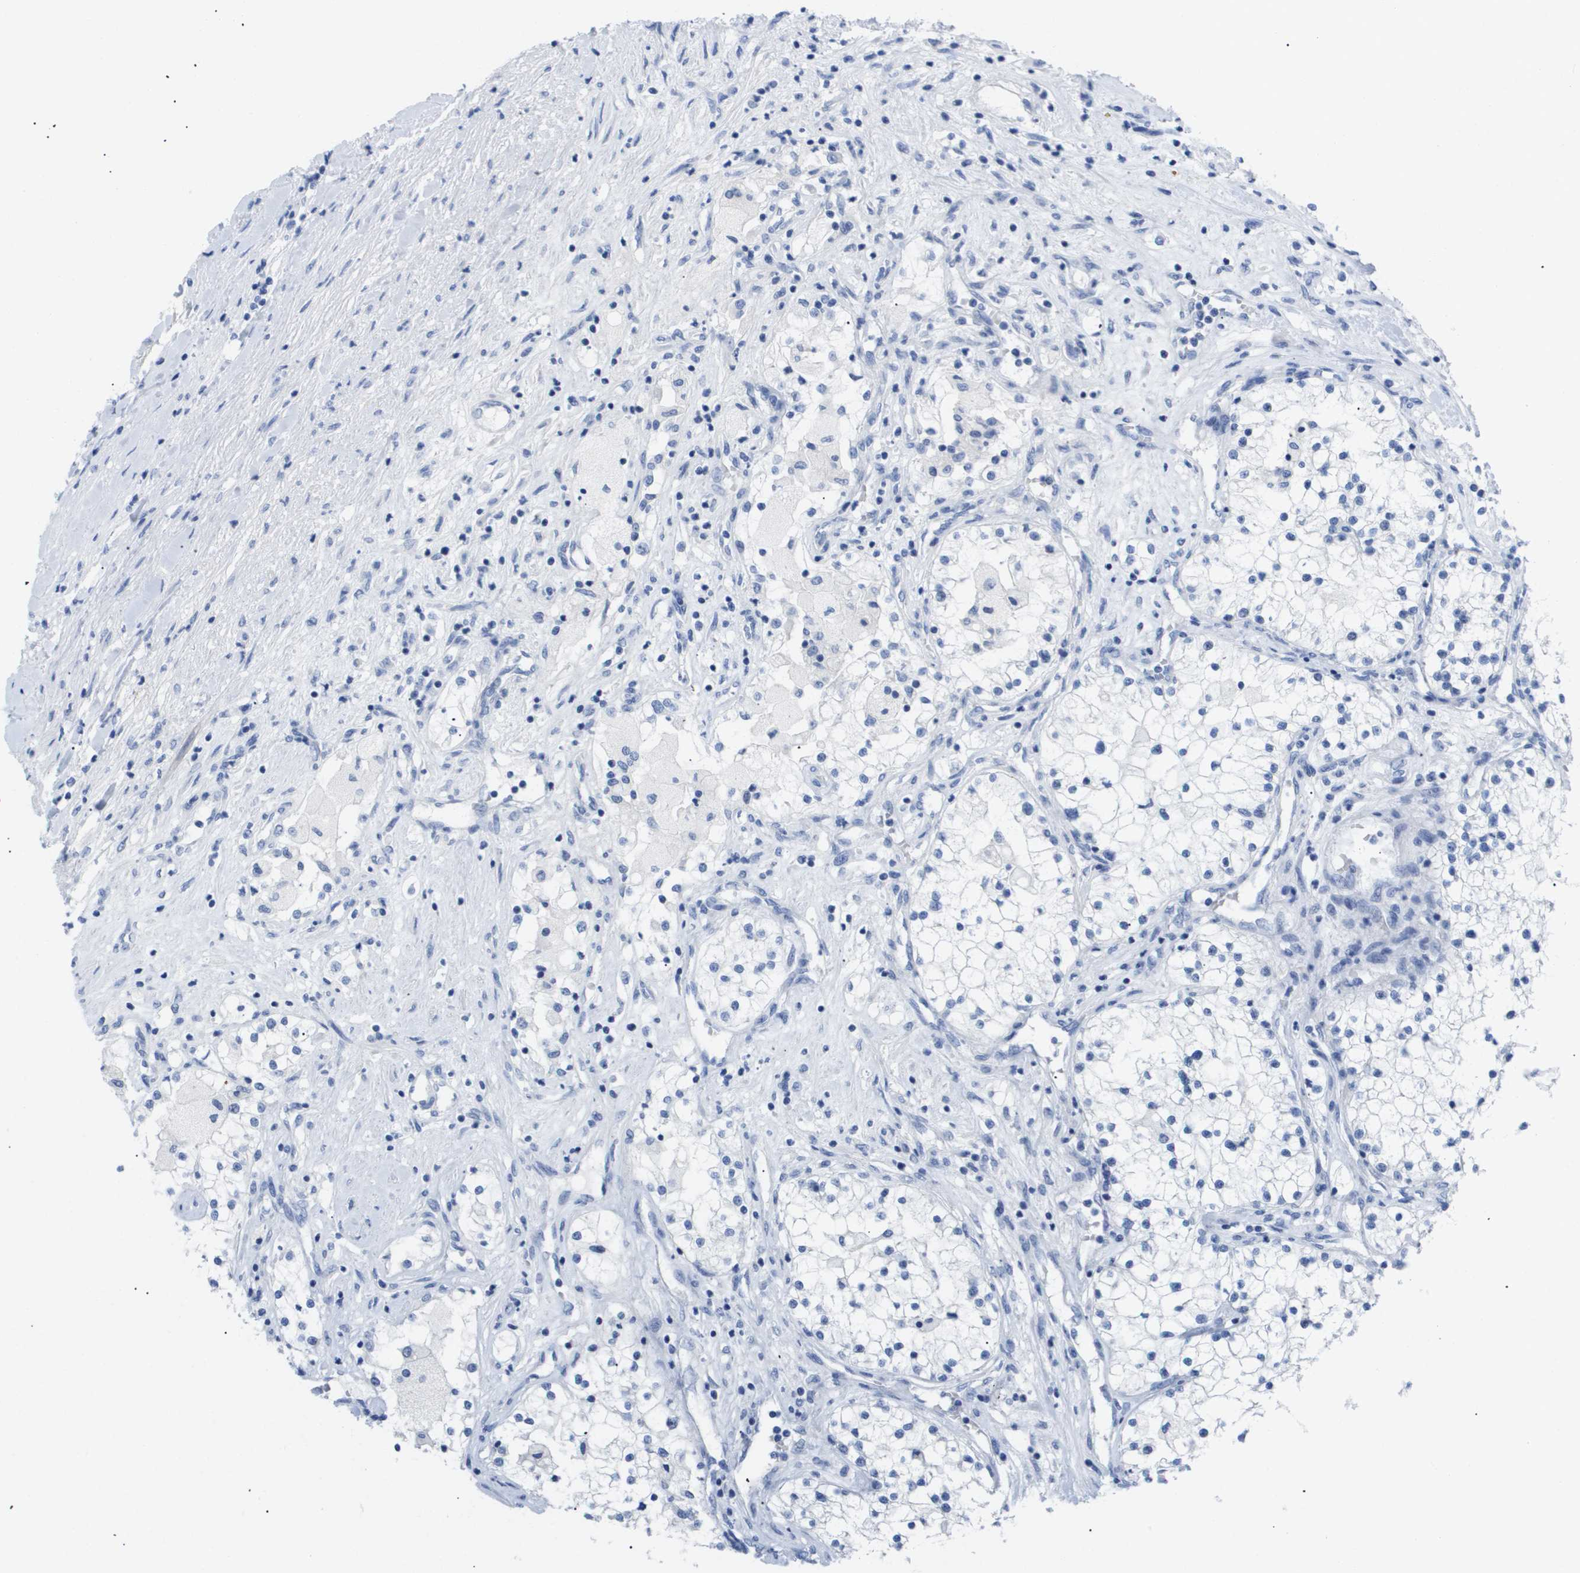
{"staining": {"intensity": "negative", "quantity": "none", "location": "none"}, "tissue": "renal cancer", "cell_type": "Tumor cells", "image_type": "cancer", "snomed": [{"axis": "morphology", "description": "Adenocarcinoma, NOS"}, {"axis": "topography", "description": "Kidney"}], "caption": "Tumor cells show no significant protein positivity in renal cancer.", "gene": "CAV3", "patient": {"sex": "male", "age": 68}}